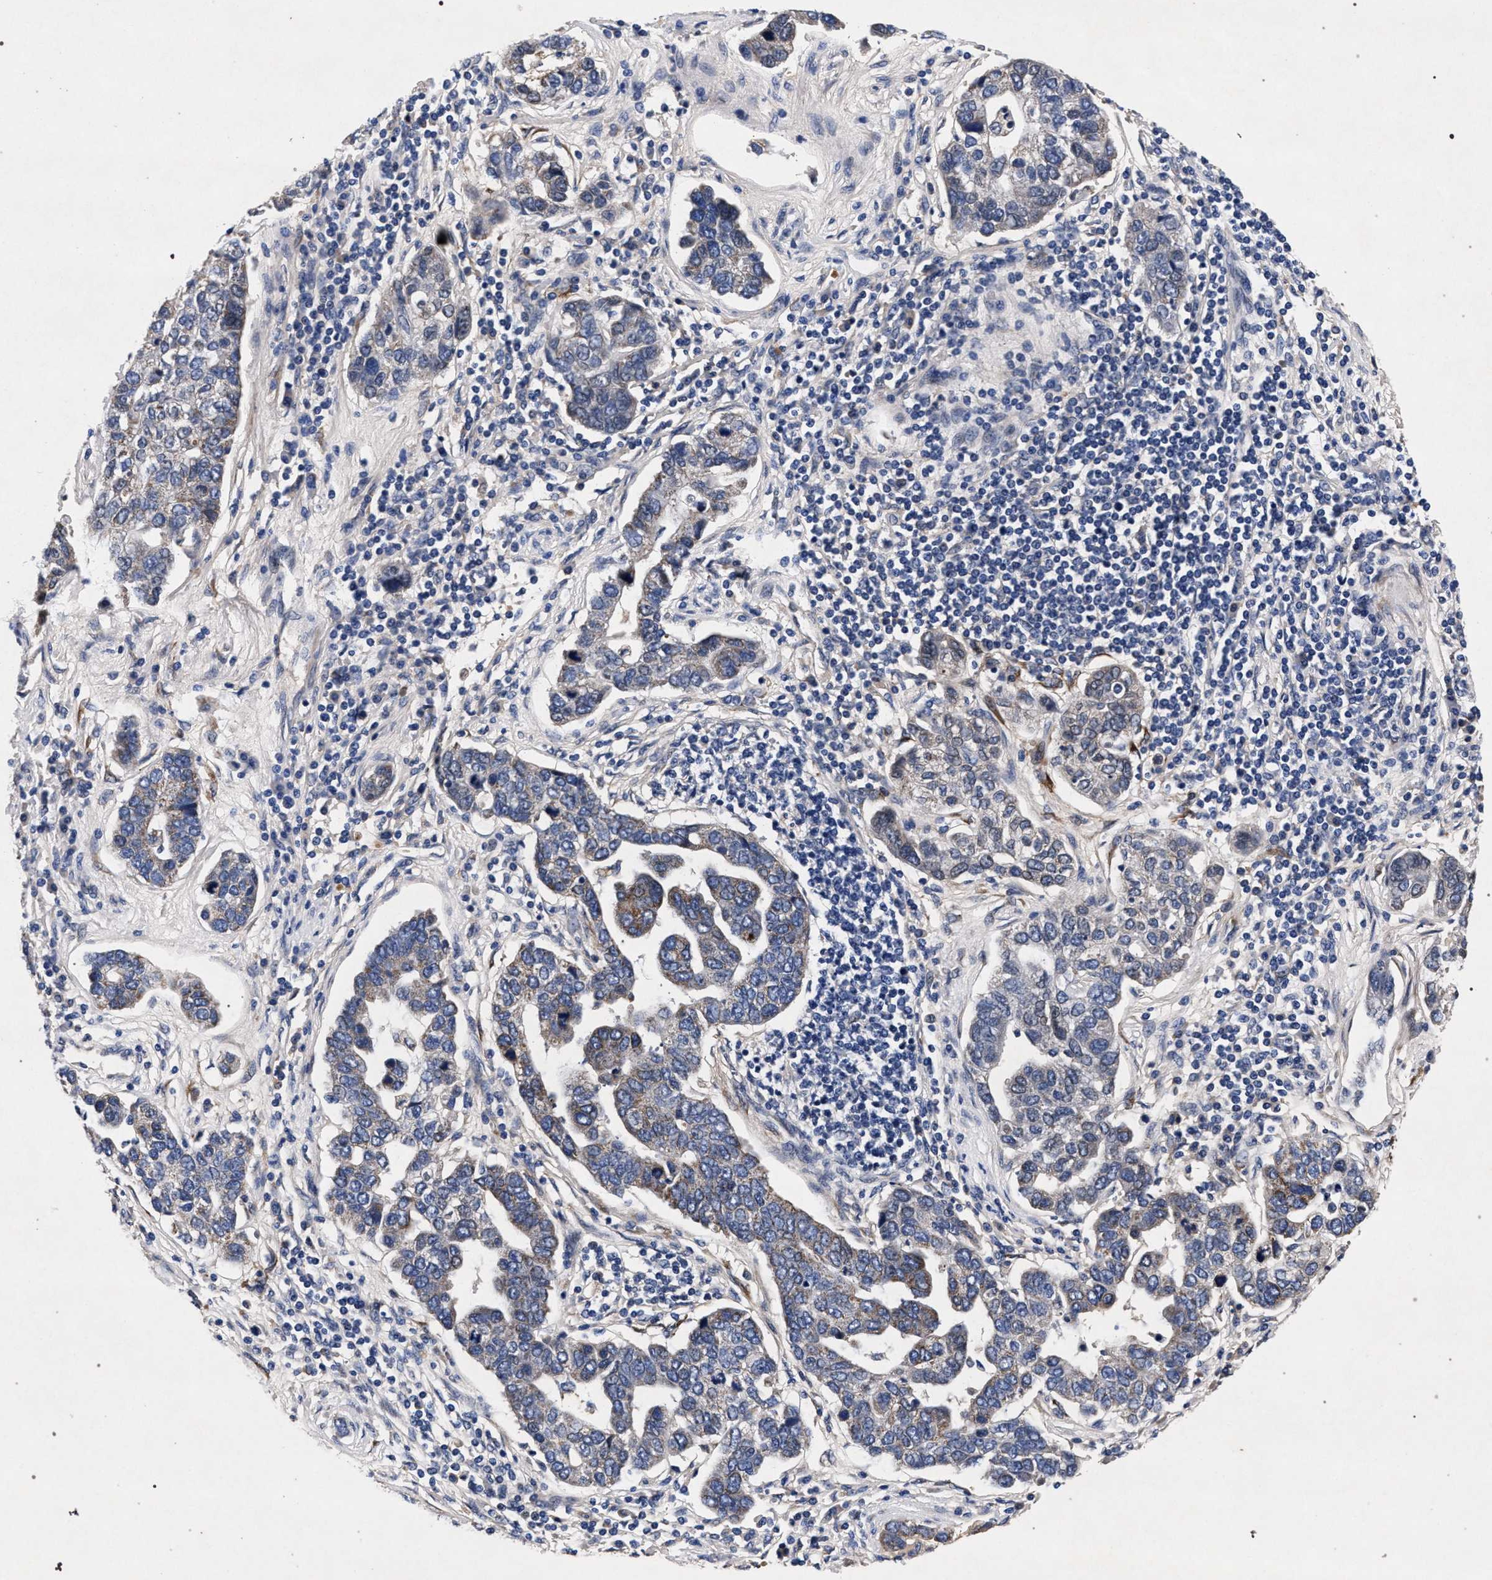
{"staining": {"intensity": "negative", "quantity": "none", "location": "none"}, "tissue": "pancreatic cancer", "cell_type": "Tumor cells", "image_type": "cancer", "snomed": [{"axis": "morphology", "description": "Adenocarcinoma, NOS"}, {"axis": "topography", "description": "Pancreas"}], "caption": "Tumor cells are negative for protein expression in human pancreatic cancer (adenocarcinoma).", "gene": "NEK7", "patient": {"sex": "female", "age": 61}}